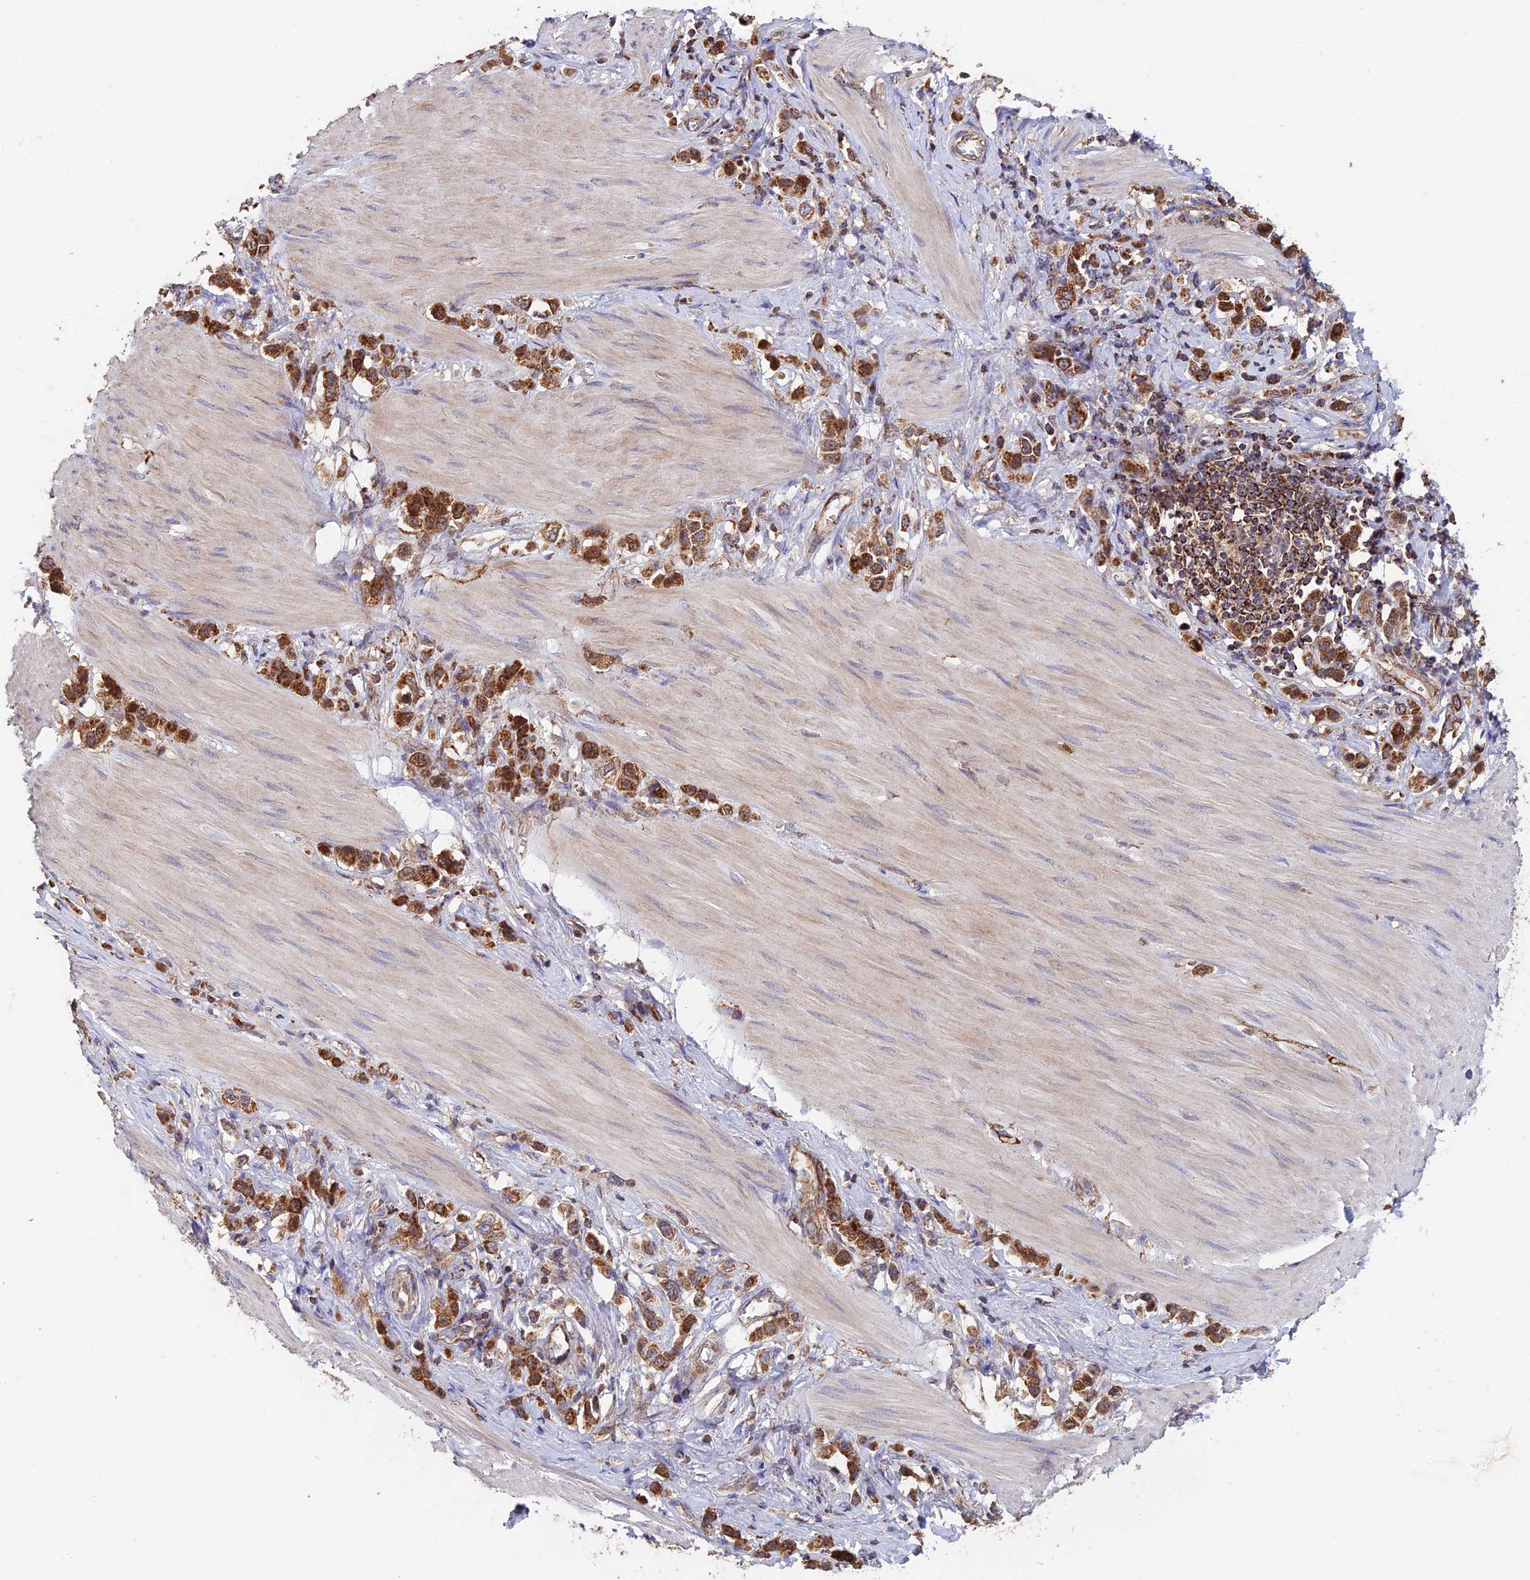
{"staining": {"intensity": "strong", "quantity": ">75%", "location": "cytoplasmic/membranous"}, "tissue": "stomach cancer", "cell_type": "Tumor cells", "image_type": "cancer", "snomed": [{"axis": "morphology", "description": "Adenocarcinoma, NOS"}, {"axis": "topography", "description": "Stomach"}], "caption": "Immunohistochemistry image of human stomach cancer (adenocarcinoma) stained for a protein (brown), which reveals high levels of strong cytoplasmic/membranous staining in approximately >75% of tumor cells.", "gene": "DTYMK", "patient": {"sex": "female", "age": 65}}